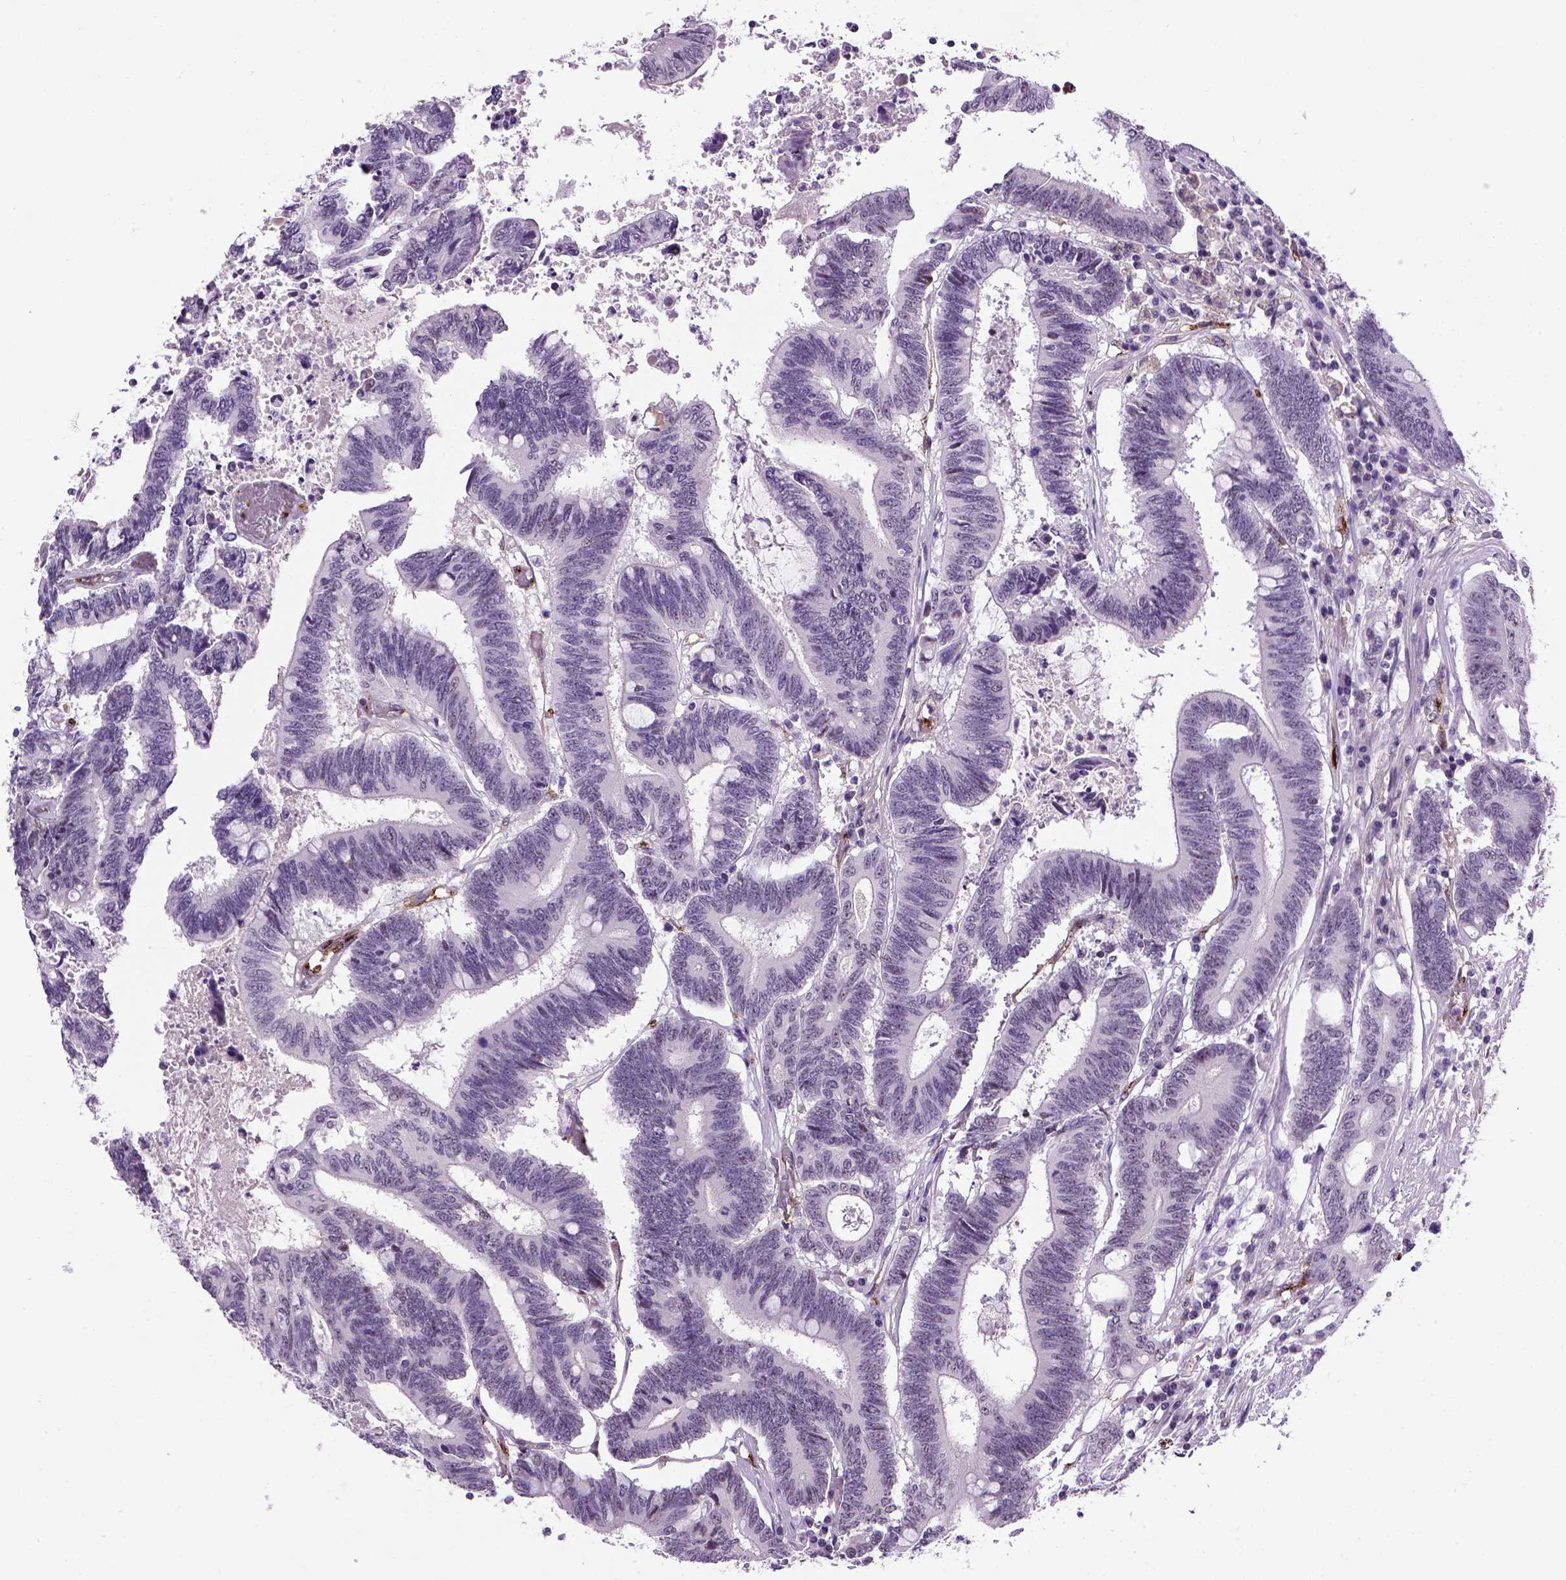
{"staining": {"intensity": "negative", "quantity": "none", "location": "none"}, "tissue": "colorectal cancer", "cell_type": "Tumor cells", "image_type": "cancer", "snomed": [{"axis": "morphology", "description": "Adenocarcinoma, NOS"}, {"axis": "topography", "description": "Rectum"}], "caption": "A photomicrograph of human adenocarcinoma (colorectal) is negative for staining in tumor cells.", "gene": "VWF", "patient": {"sex": "male", "age": 54}}